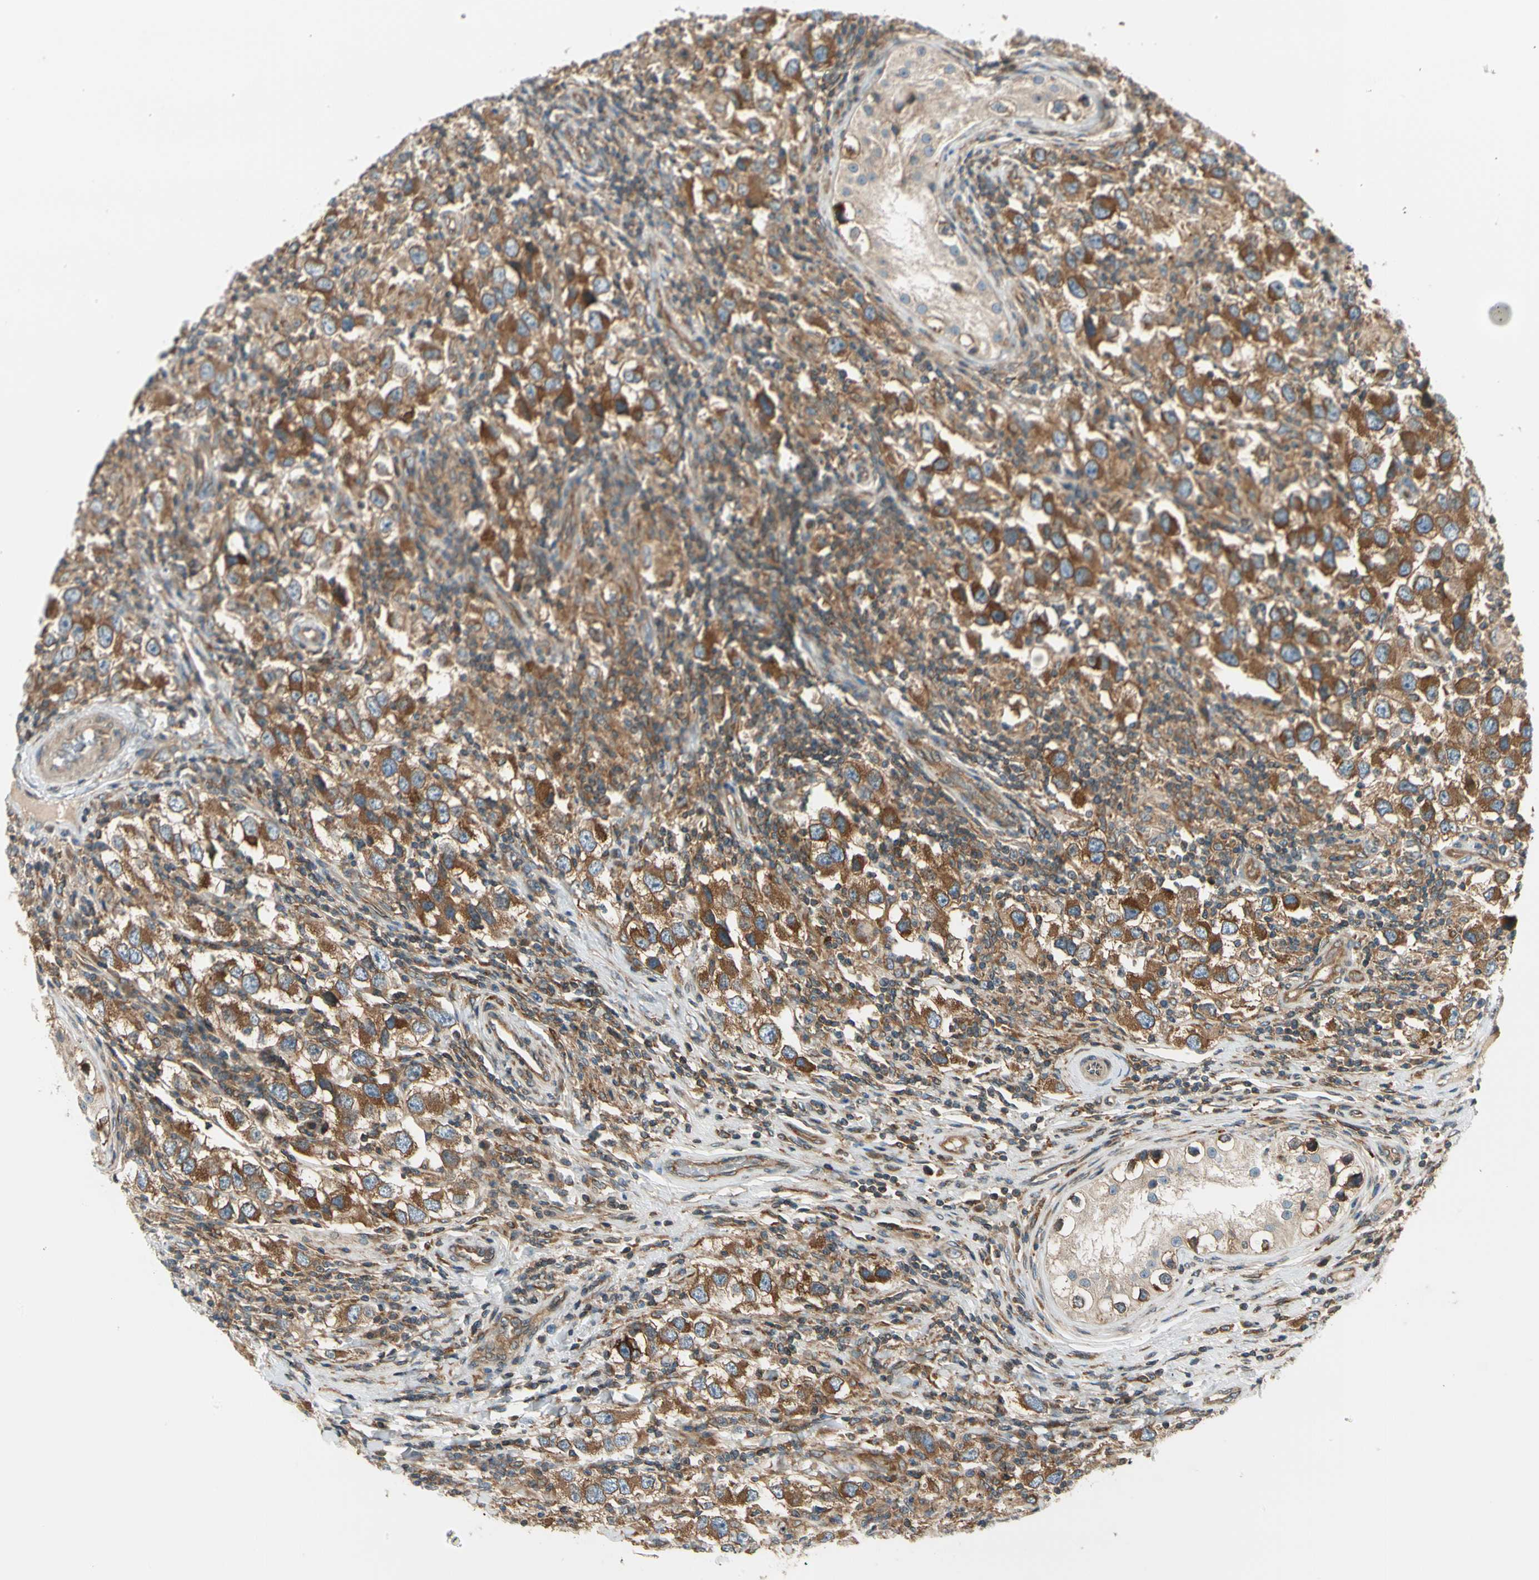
{"staining": {"intensity": "strong", "quantity": ">75%", "location": "cytoplasmic/membranous"}, "tissue": "testis cancer", "cell_type": "Tumor cells", "image_type": "cancer", "snomed": [{"axis": "morphology", "description": "Carcinoma, Embryonal, NOS"}, {"axis": "topography", "description": "Testis"}], "caption": "A brown stain labels strong cytoplasmic/membranous positivity of a protein in testis cancer tumor cells.", "gene": "TRIO", "patient": {"sex": "male", "age": 21}}